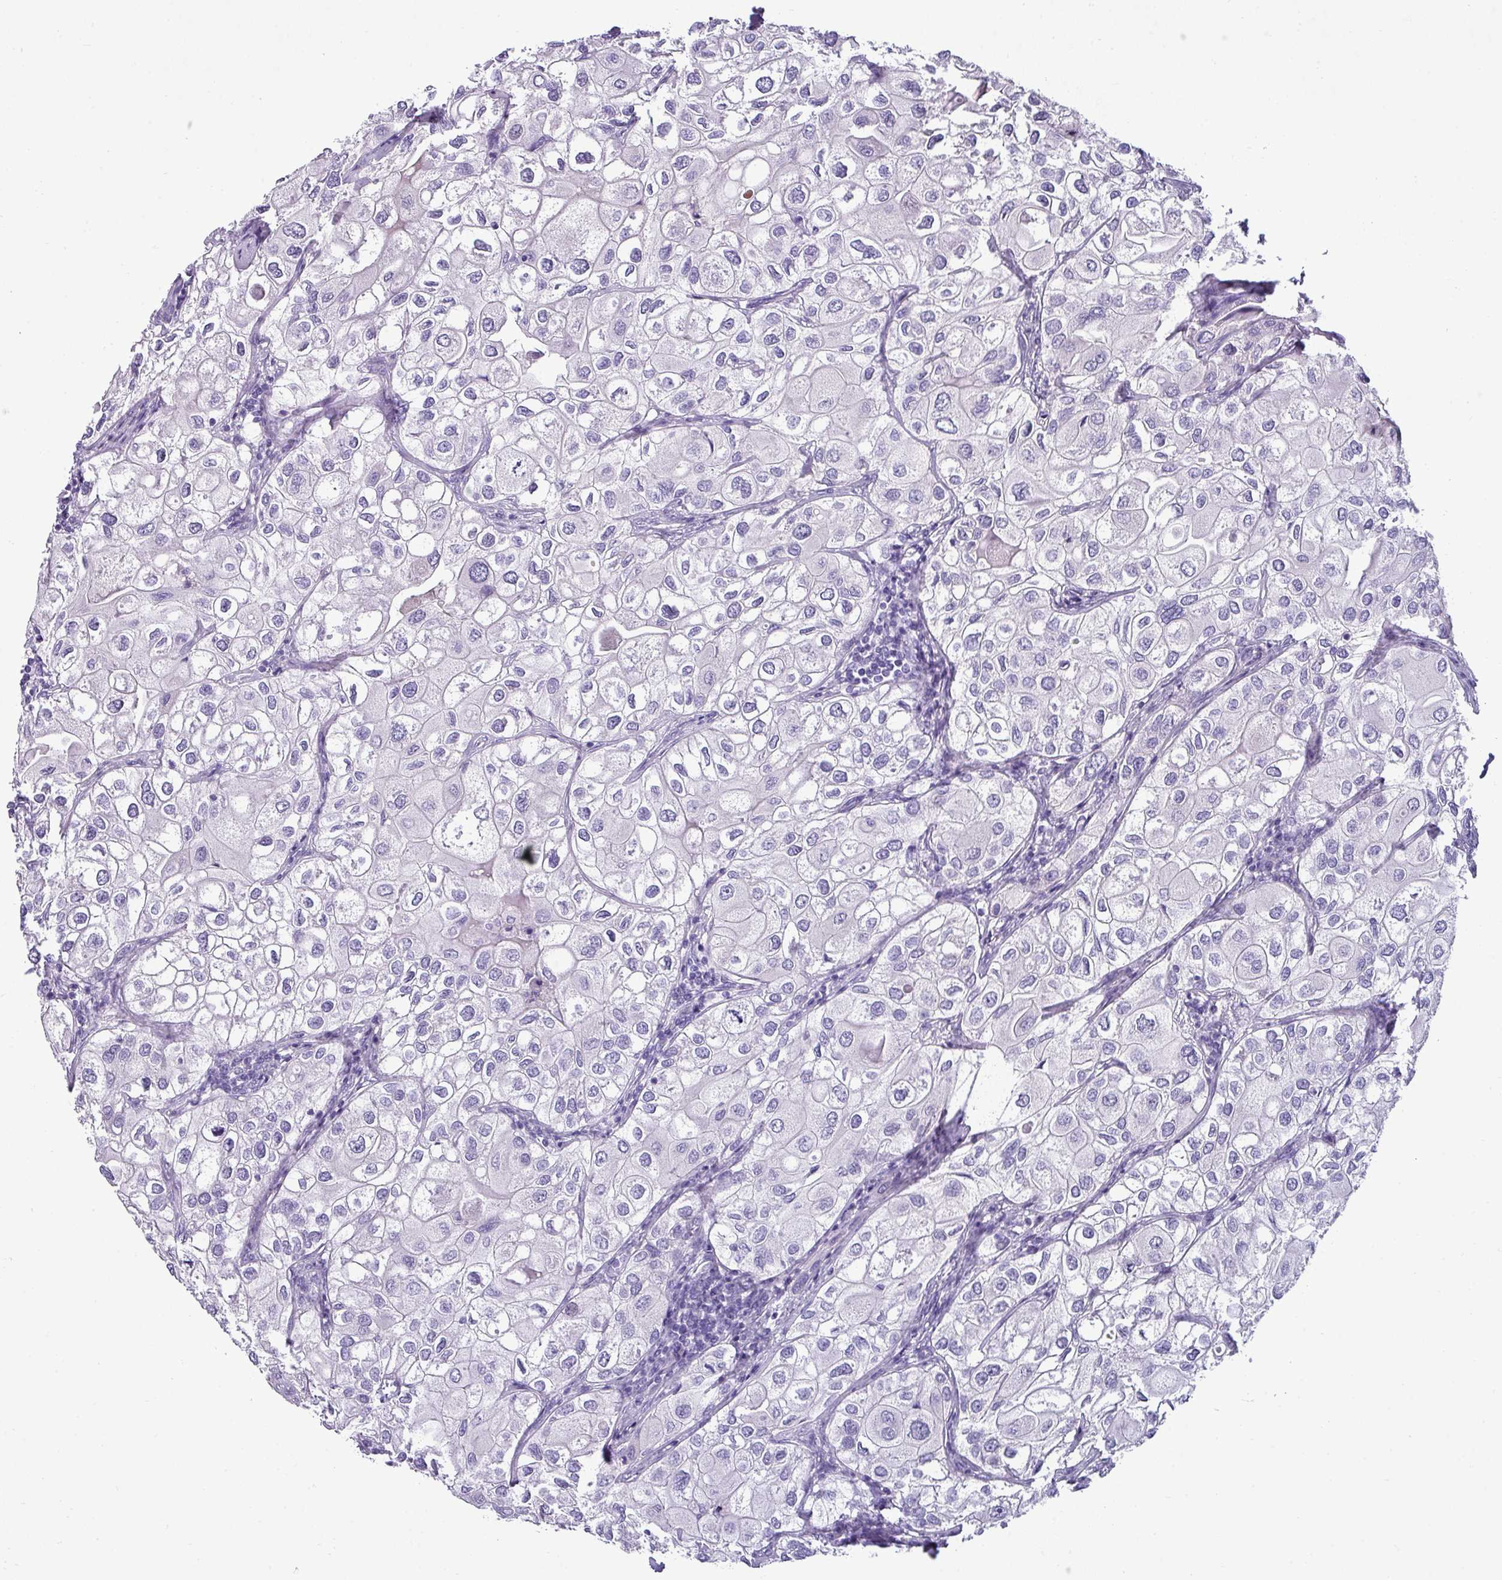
{"staining": {"intensity": "negative", "quantity": "none", "location": "none"}, "tissue": "urothelial cancer", "cell_type": "Tumor cells", "image_type": "cancer", "snomed": [{"axis": "morphology", "description": "Urothelial carcinoma, High grade"}, {"axis": "topography", "description": "Urinary bladder"}], "caption": "Micrograph shows no significant protein expression in tumor cells of urothelial carcinoma (high-grade). (Brightfield microscopy of DAB (3,3'-diaminobenzidine) IHC at high magnification).", "gene": "VCX2", "patient": {"sex": "male", "age": 64}}